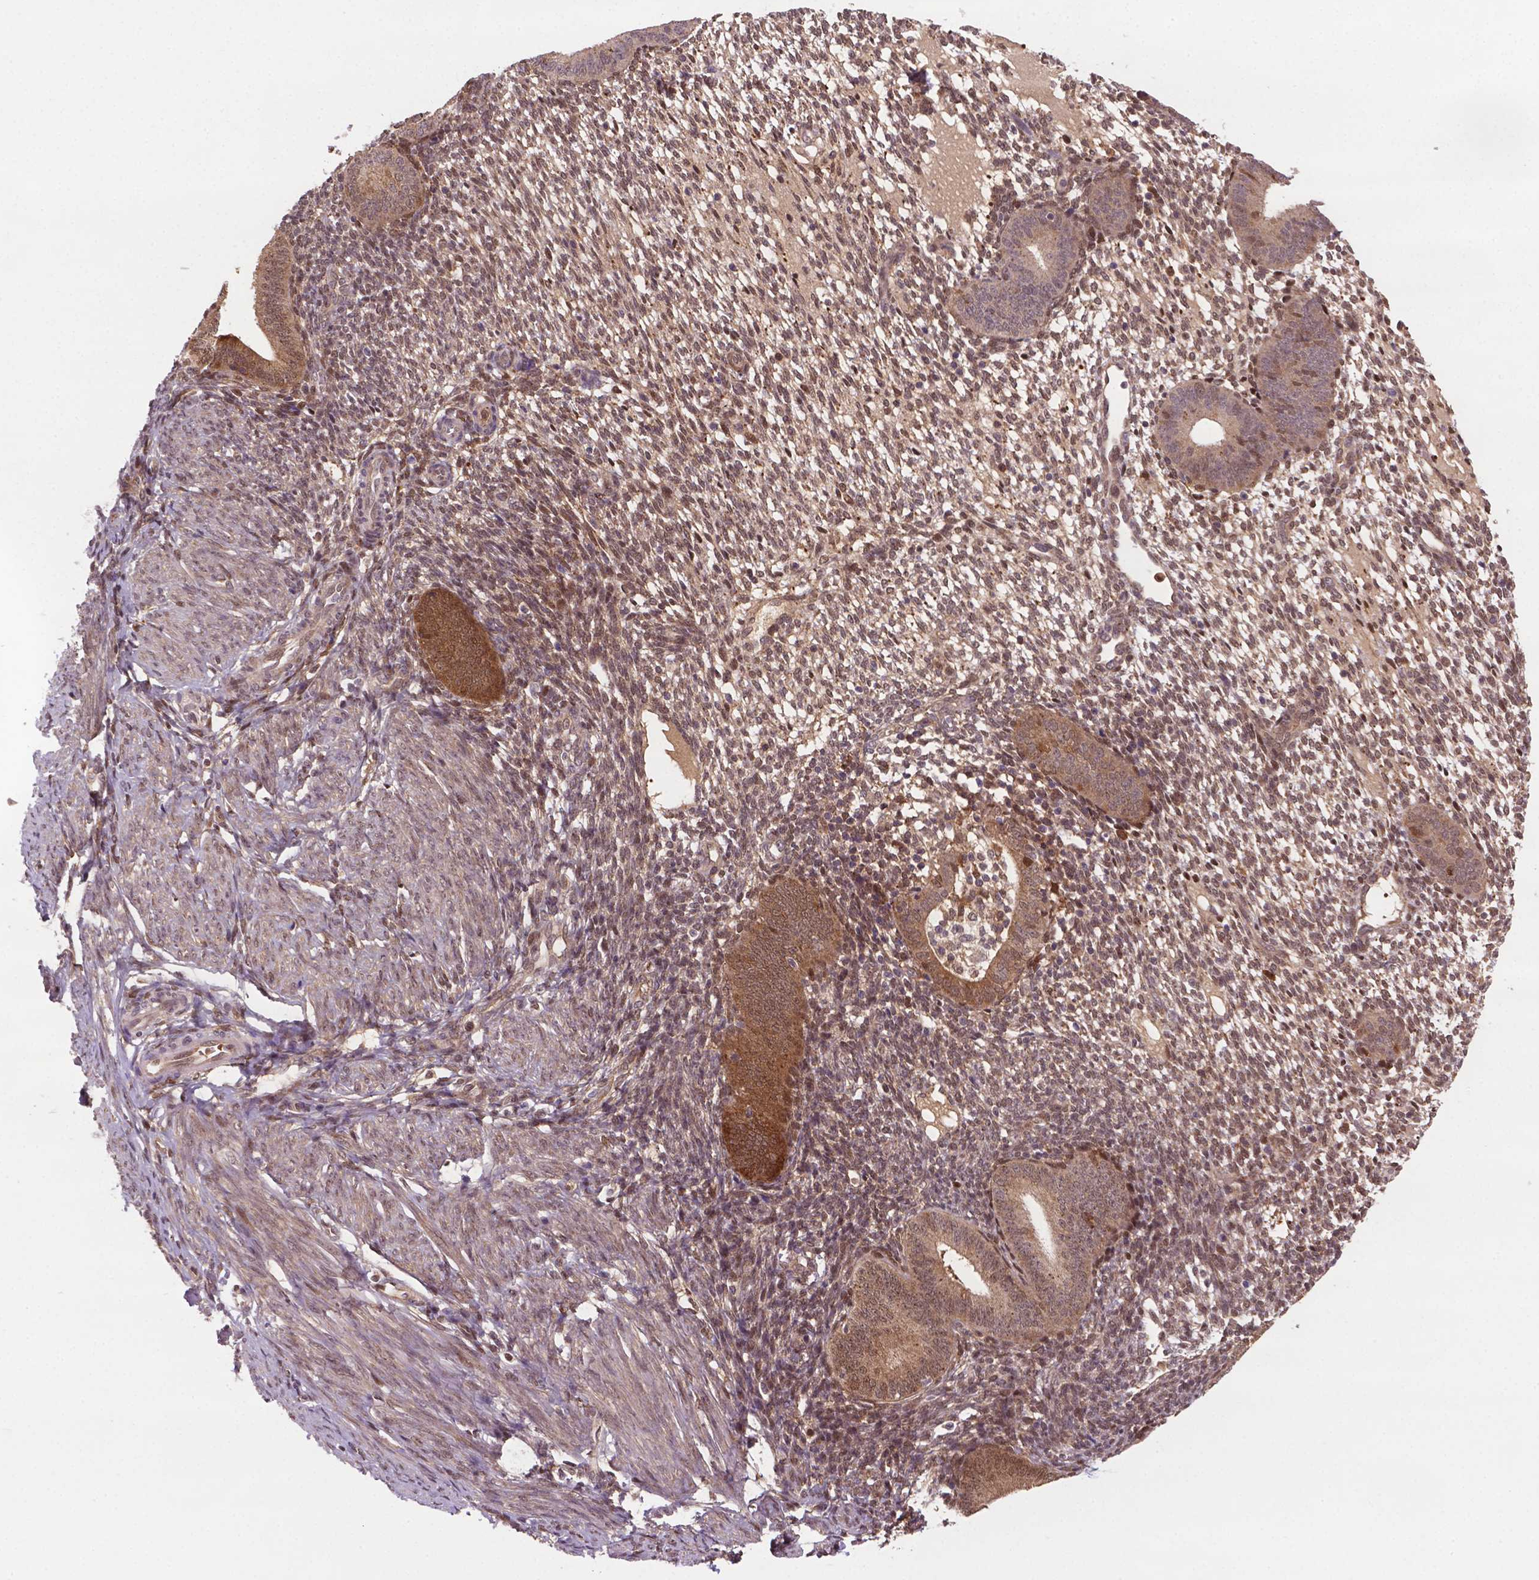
{"staining": {"intensity": "weak", "quantity": "25%-75%", "location": "cytoplasmic/membranous,nuclear"}, "tissue": "endometrium", "cell_type": "Cells in endometrial stroma", "image_type": "normal", "snomed": [{"axis": "morphology", "description": "Normal tissue, NOS"}, {"axis": "topography", "description": "Endometrium"}], "caption": "Cells in endometrial stroma demonstrate weak cytoplasmic/membranous,nuclear positivity in approximately 25%-75% of cells in unremarkable endometrium.", "gene": "PLIN3", "patient": {"sex": "female", "age": 40}}